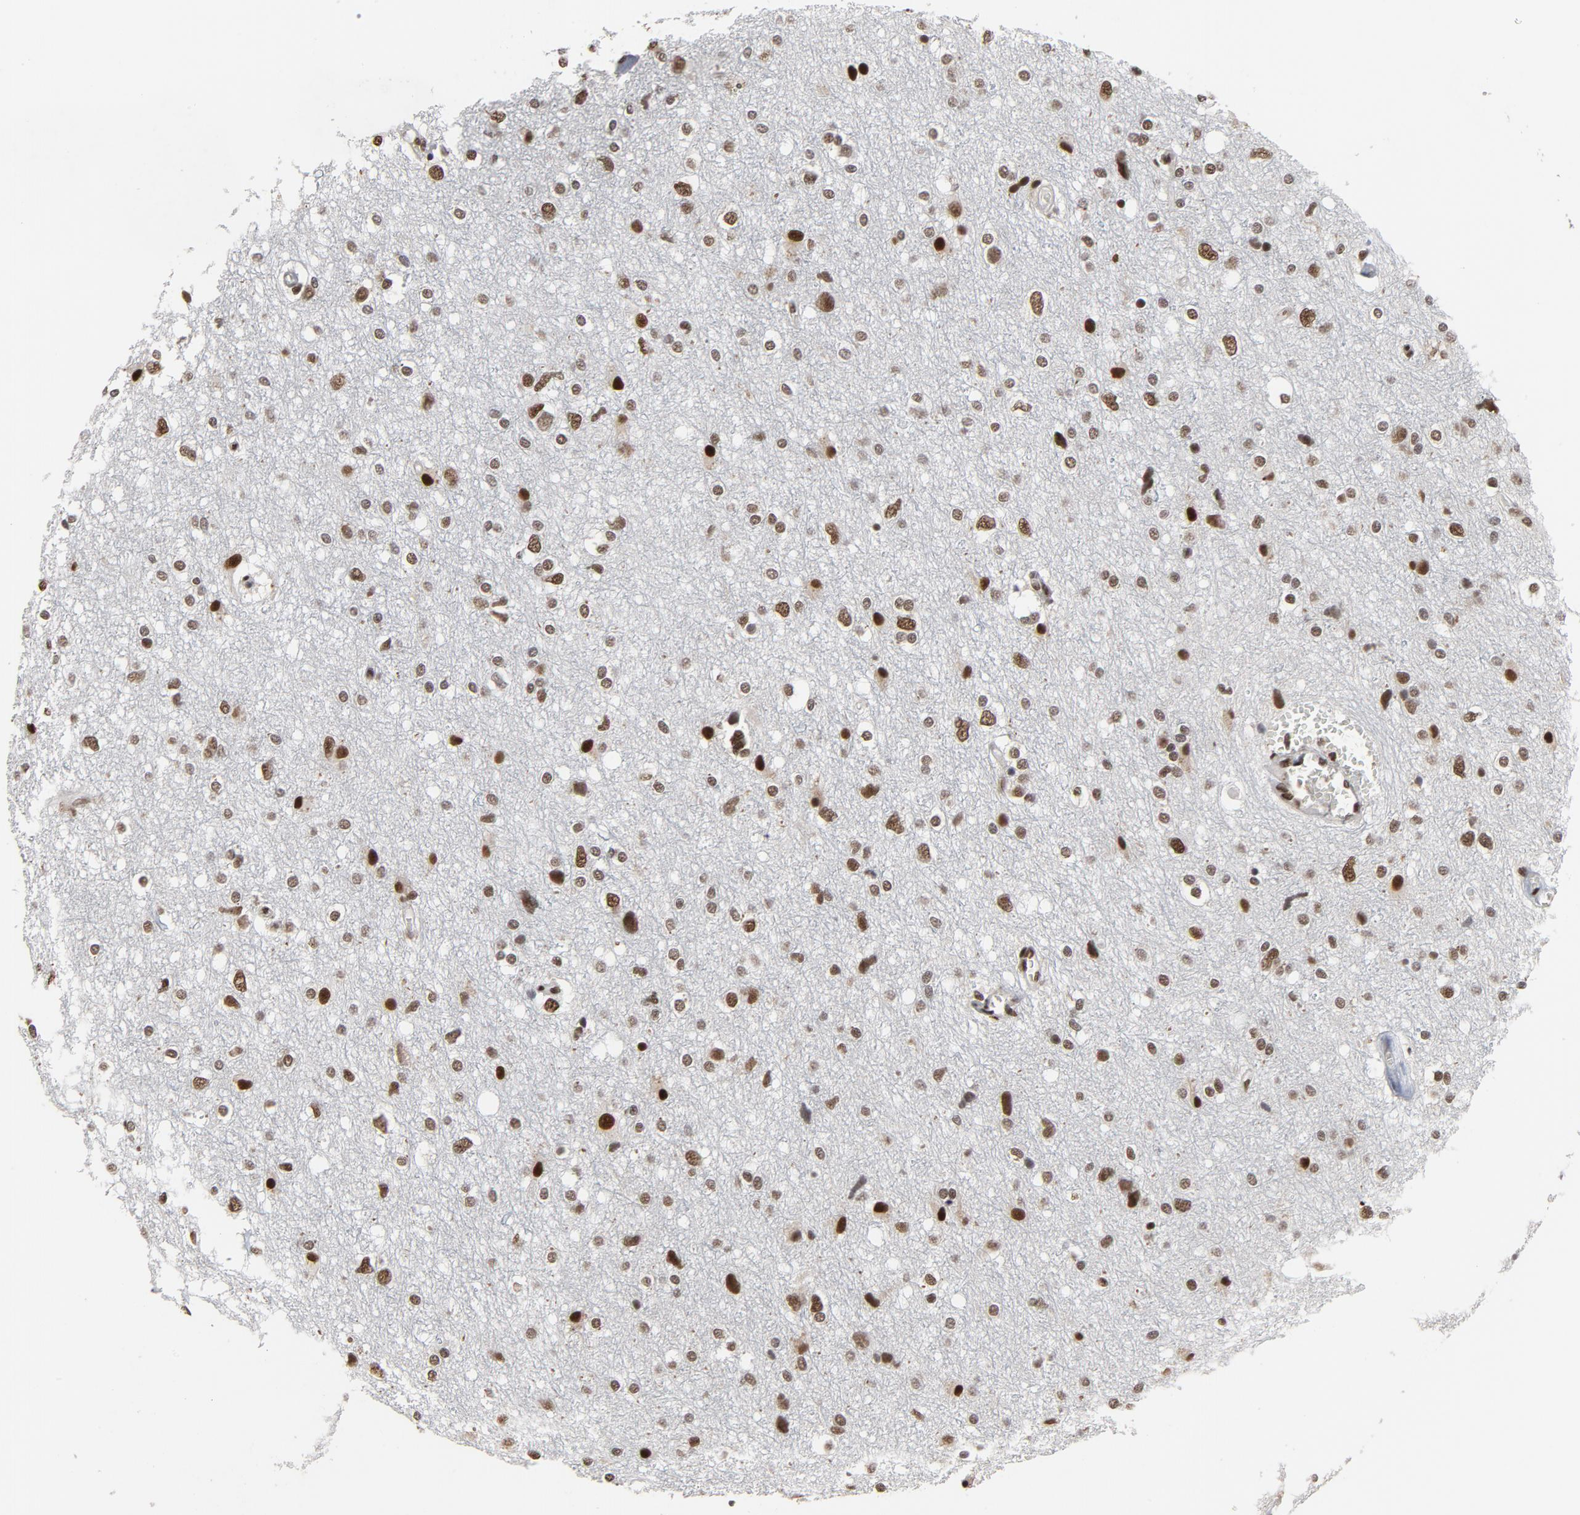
{"staining": {"intensity": "moderate", "quantity": ">75%", "location": "nuclear"}, "tissue": "glioma", "cell_type": "Tumor cells", "image_type": "cancer", "snomed": [{"axis": "morphology", "description": "Glioma, malignant, High grade"}, {"axis": "topography", "description": "Brain"}], "caption": "Protein analysis of glioma tissue shows moderate nuclear positivity in about >75% of tumor cells. Using DAB (3,3'-diaminobenzidine) (brown) and hematoxylin (blue) stains, captured at high magnification using brightfield microscopy.", "gene": "MRE11", "patient": {"sex": "female", "age": 59}}